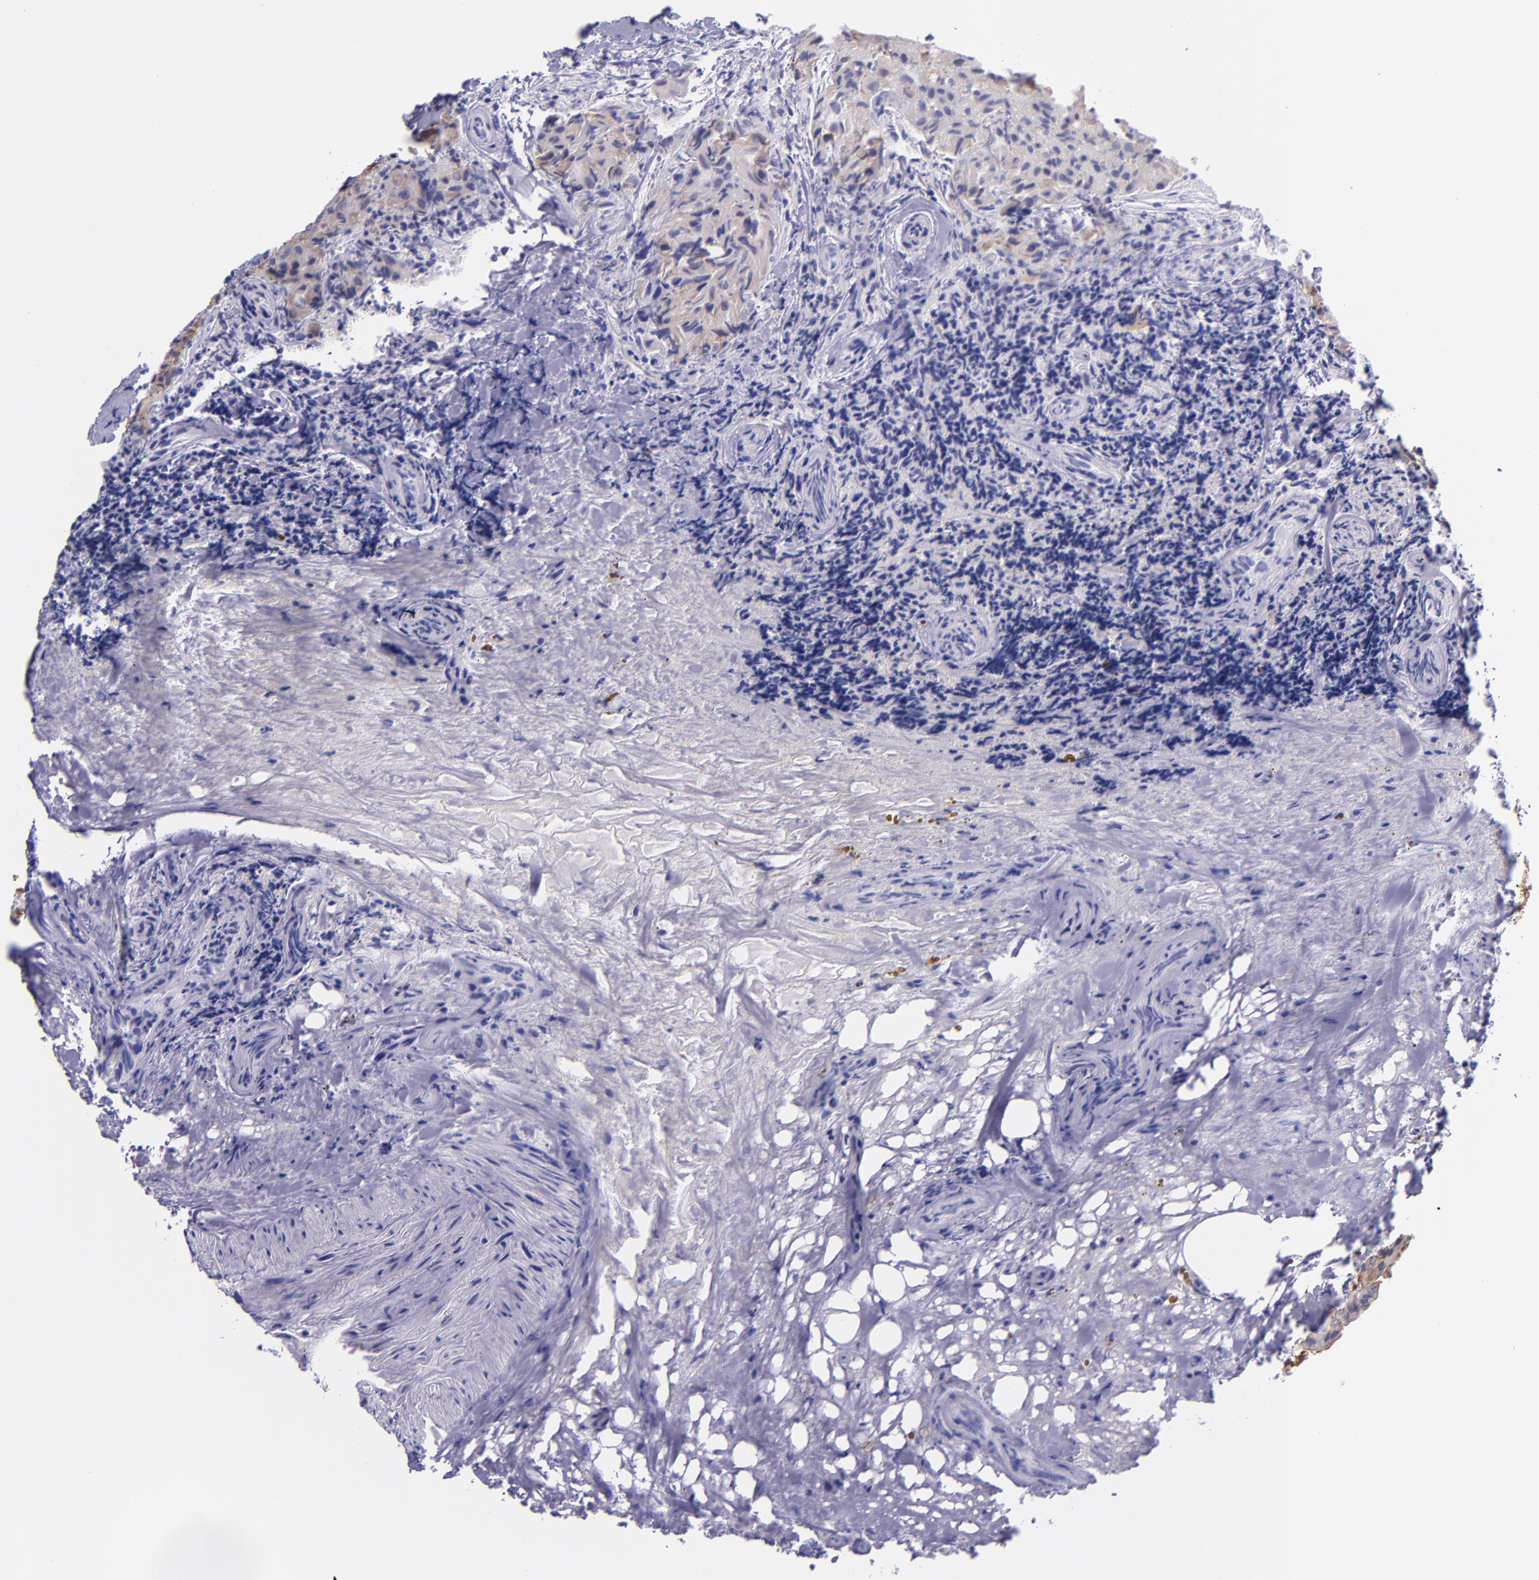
{"staining": {"intensity": "moderate", "quantity": "<25%", "location": "cytoplasmic/membranous"}, "tissue": "thyroid cancer", "cell_type": "Tumor cells", "image_type": "cancer", "snomed": [{"axis": "morphology", "description": "Papillary adenocarcinoma, NOS"}, {"axis": "topography", "description": "Thyroid gland"}], "caption": "Thyroid cancer (papillary adenocarcinoma) stained with DAB immunohistochemistry displays low levels of moderate cytoplasmic/membranous expression in approximately <25% of tumor cells. (Brightfield microscopy of DAB IHC at high magnification).", "gene": "KRT4", "patient": {"sex": "female", "age": 71}}